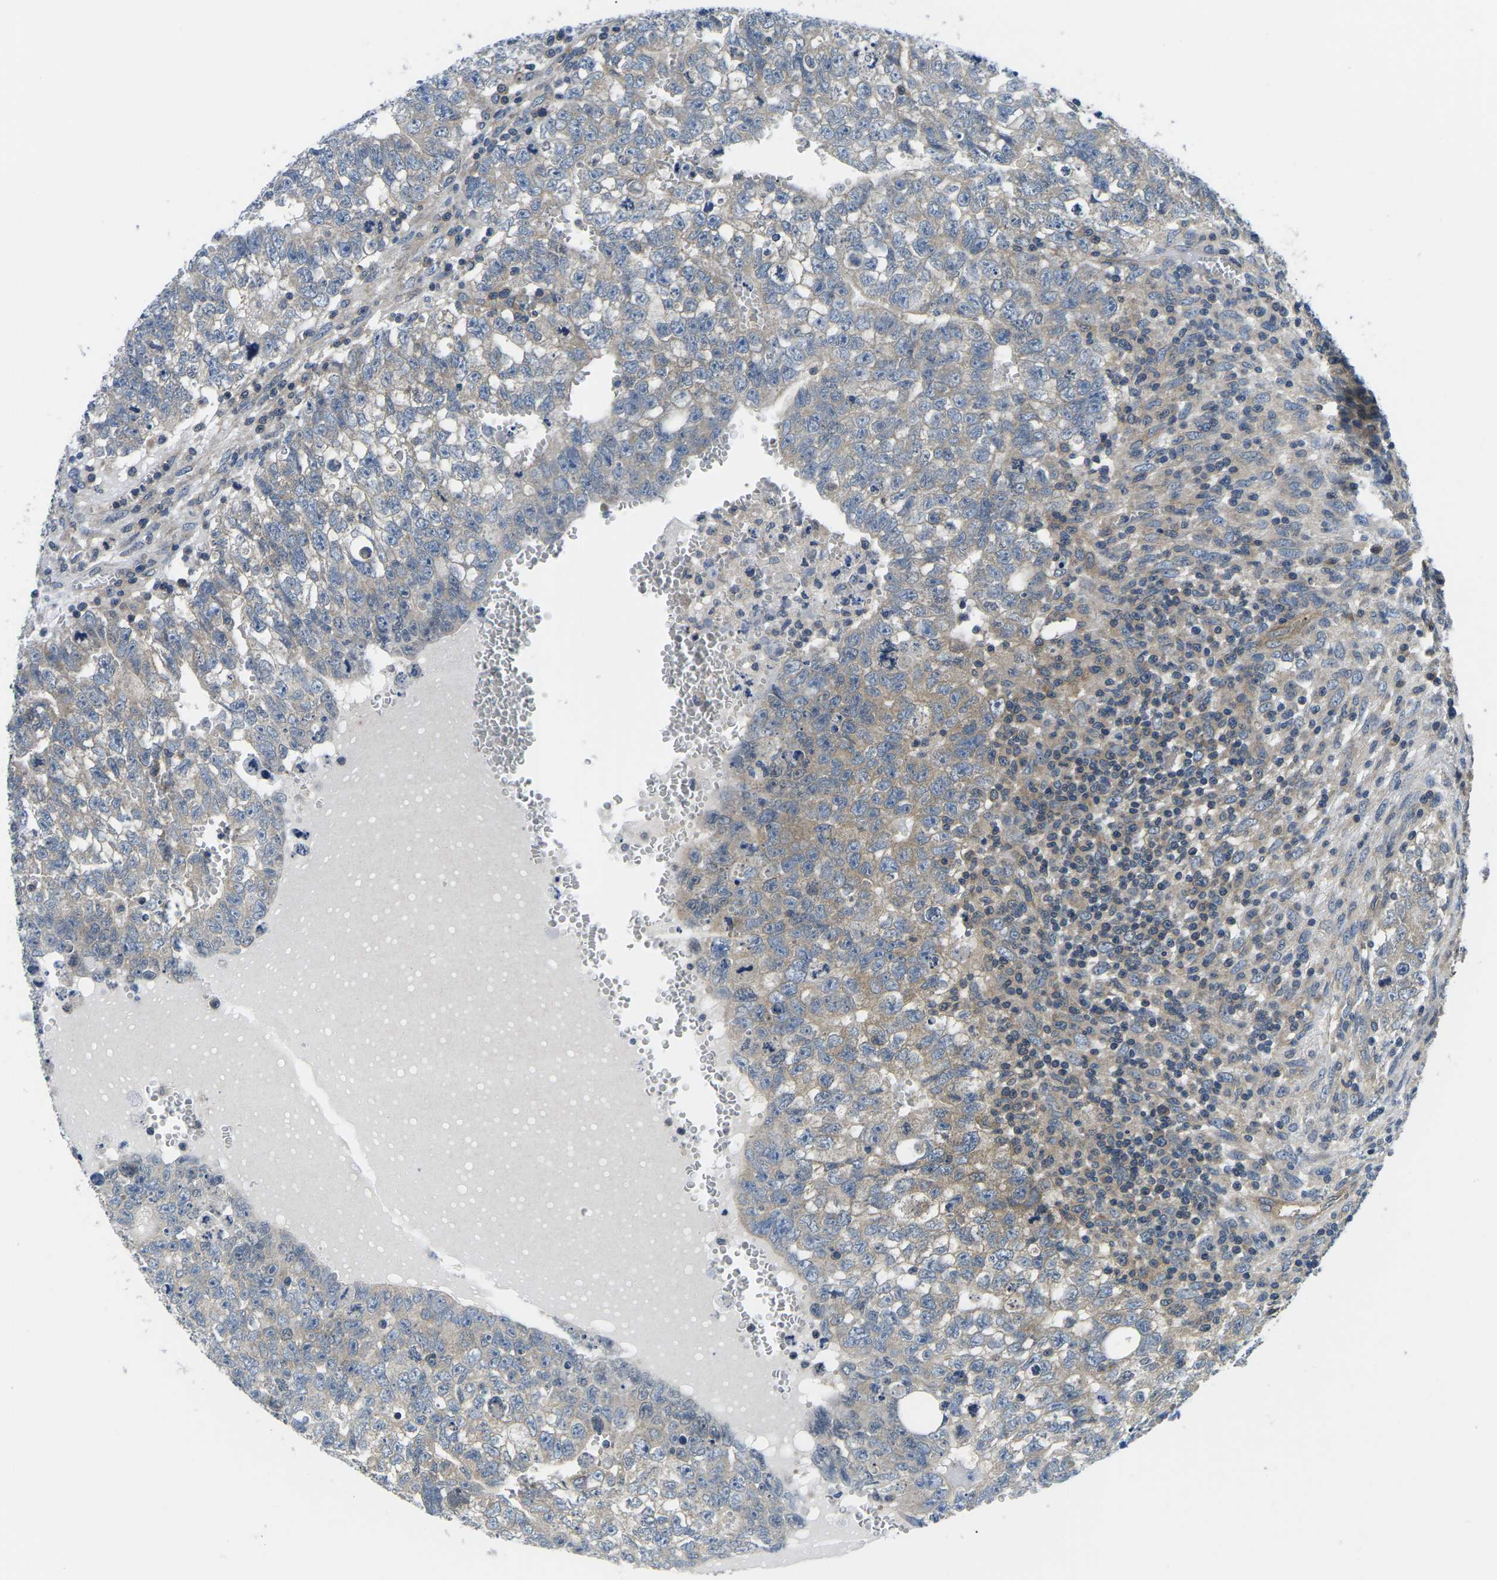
{"staining": {"intensity": "weak", "quantity": ">75%", "location": "cytoplasmic/membranous"}, "tissue": "testis cancer", "cell_type": "Tumor cells", "image_type": "cancer", "snomed": [{"axis": "morphology", "description": "Seminoma, NOS"}, {"axis": "morphology", "description": "Carcinoma, Embryonal, NOS"}, {"axis": "topography", "description": "Testis"}], "caption": "Immunohistochemistry (IHC) image of human testis cancer (embryonal carcinoma) stained for a protein (brown), which displays low levels of weak cytoplasmic/membranous staining in approximately >75% of tumor cells.", "gene": "GSK3B", "patient": {"sex": "male", "age": 38}}